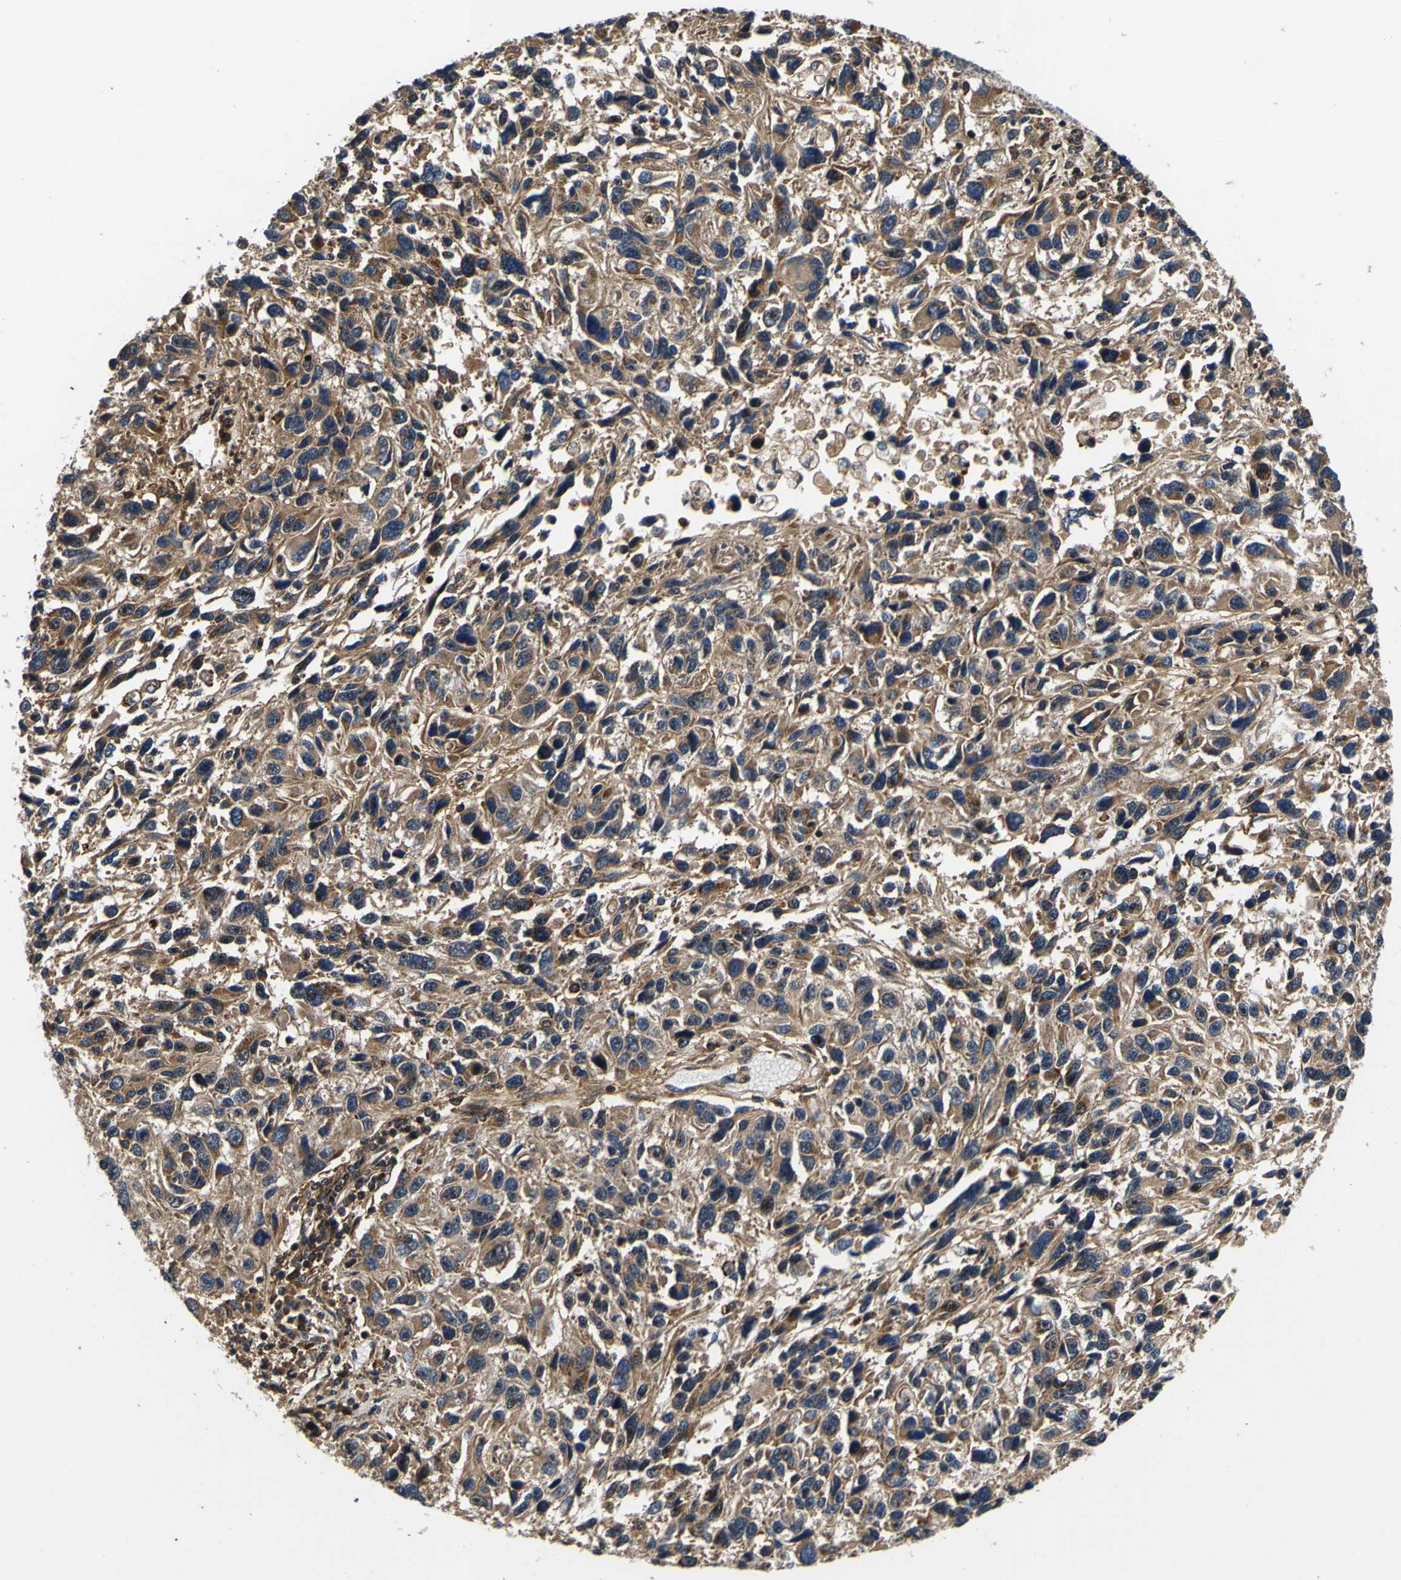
{"staining": {"intensity": "moderate", "quantity": ">75%", "location": "cytoplasmic/membranous"}, "tissue": "melanoma", "cell_type": "Tumor cells", "image_type": "cancer", "snomed": [{"axis": "morphology", "description": "Malignant melanoma, NOS"}, {"axis": "topography", "description": "Skin"}], "caption": "The immunohistochemical stain shows moderate cytoplasmic/membranous staining in tumor cells of melanoma tissue.", "gene": "LRP4", "patient": {"sex": "male", "age": 53}}